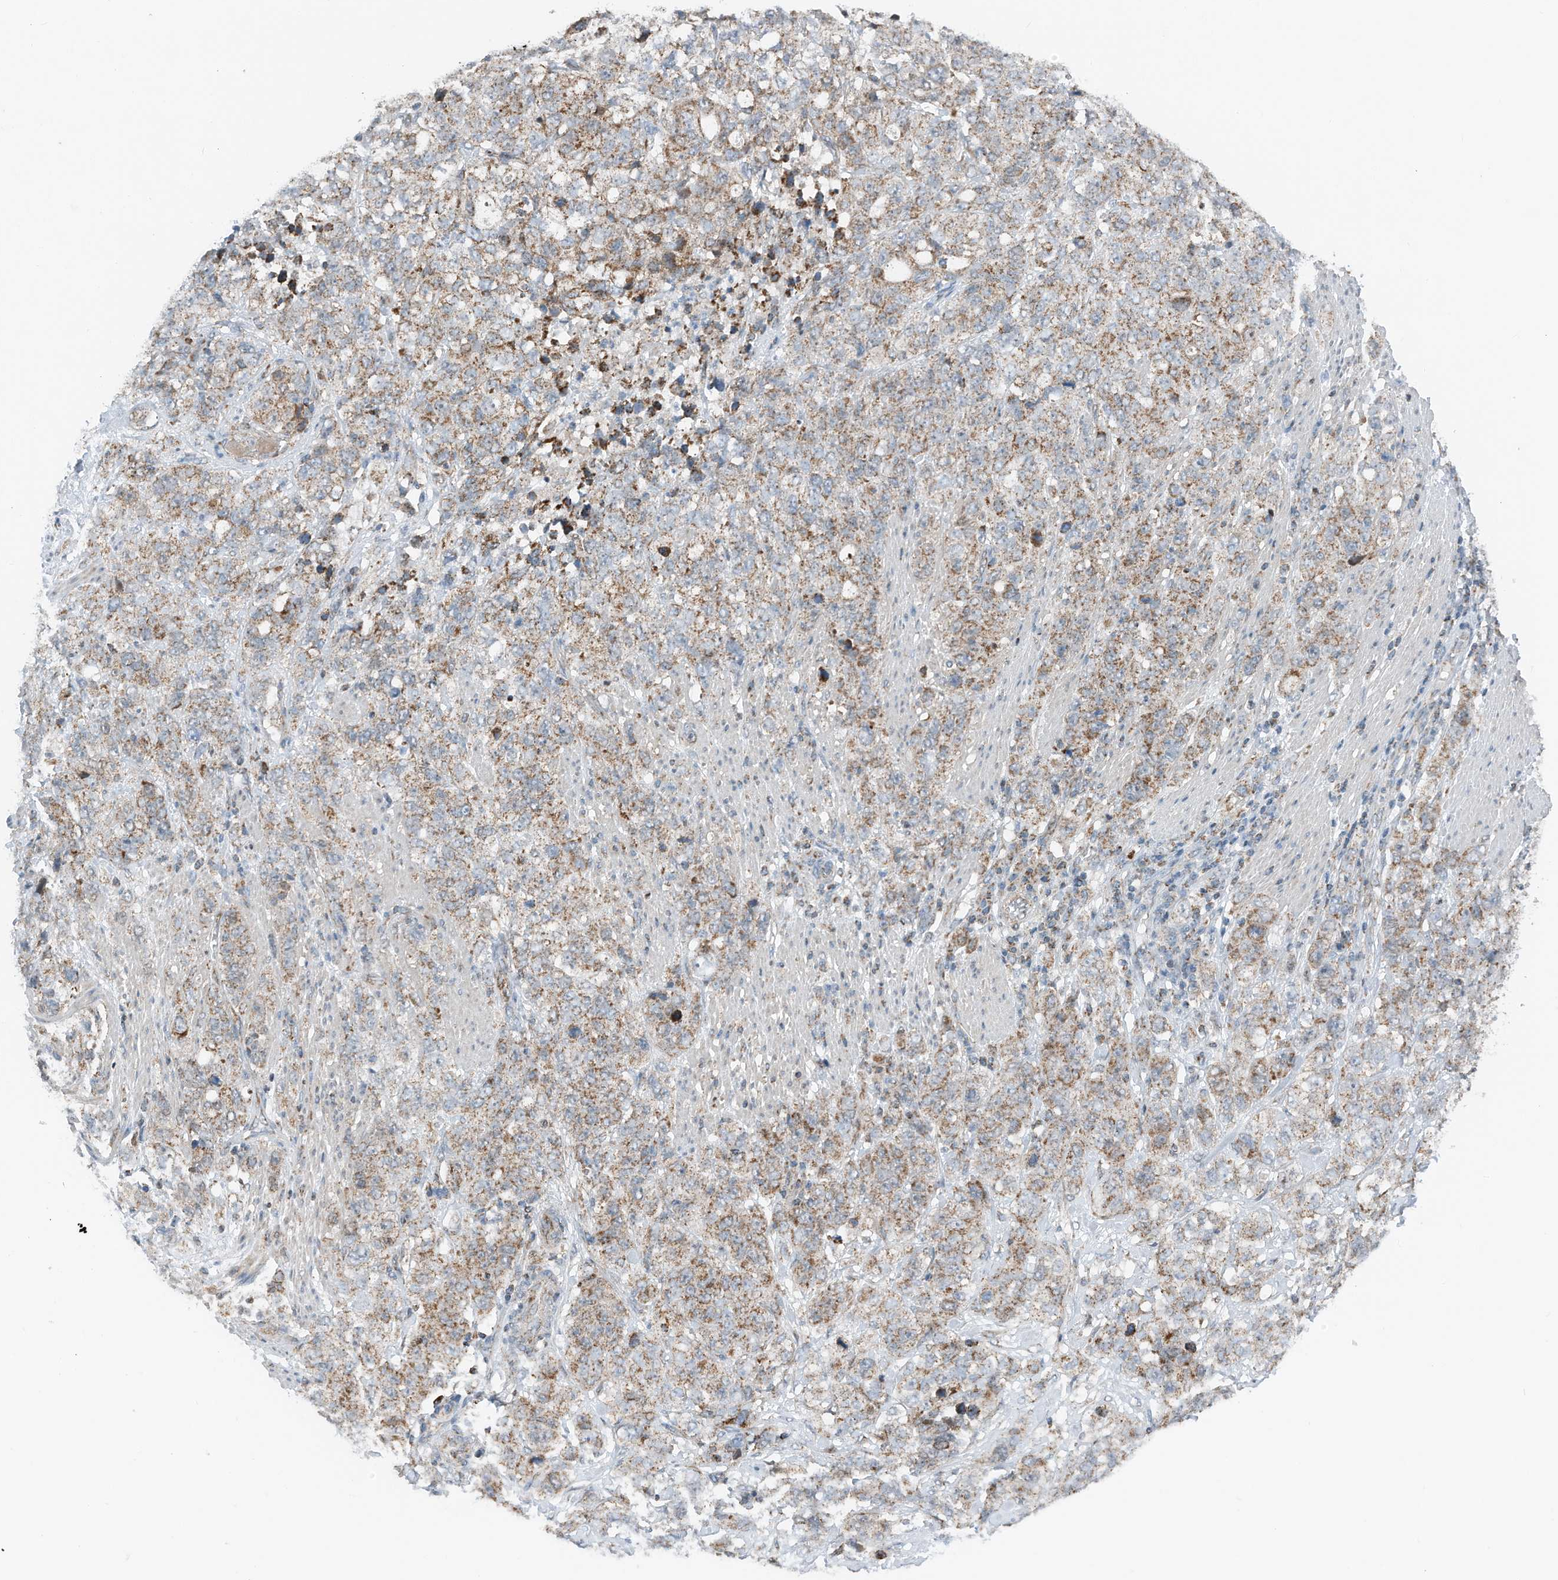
{"staining": {"intensity": "moderate", "quantity": "25%-75%", "location": "cytoplasmic/membranous"}, "tissue": "stomach cancer", "cell_type": "Tumor cells", "image_type": "cancer", "snomed": [{"axis": "morphology", "description": "Adenocarcinoma, NOS"}, {"axis": "topography", "description": "Stomach"}], "caption": "Moderate cytoplasmic/membranous protein expression is appreciated in approximately 25%-75% of tumor cells in stomach cancer.", "gene": "RMND1", "patient": {"sex": "male", "age": 48}}